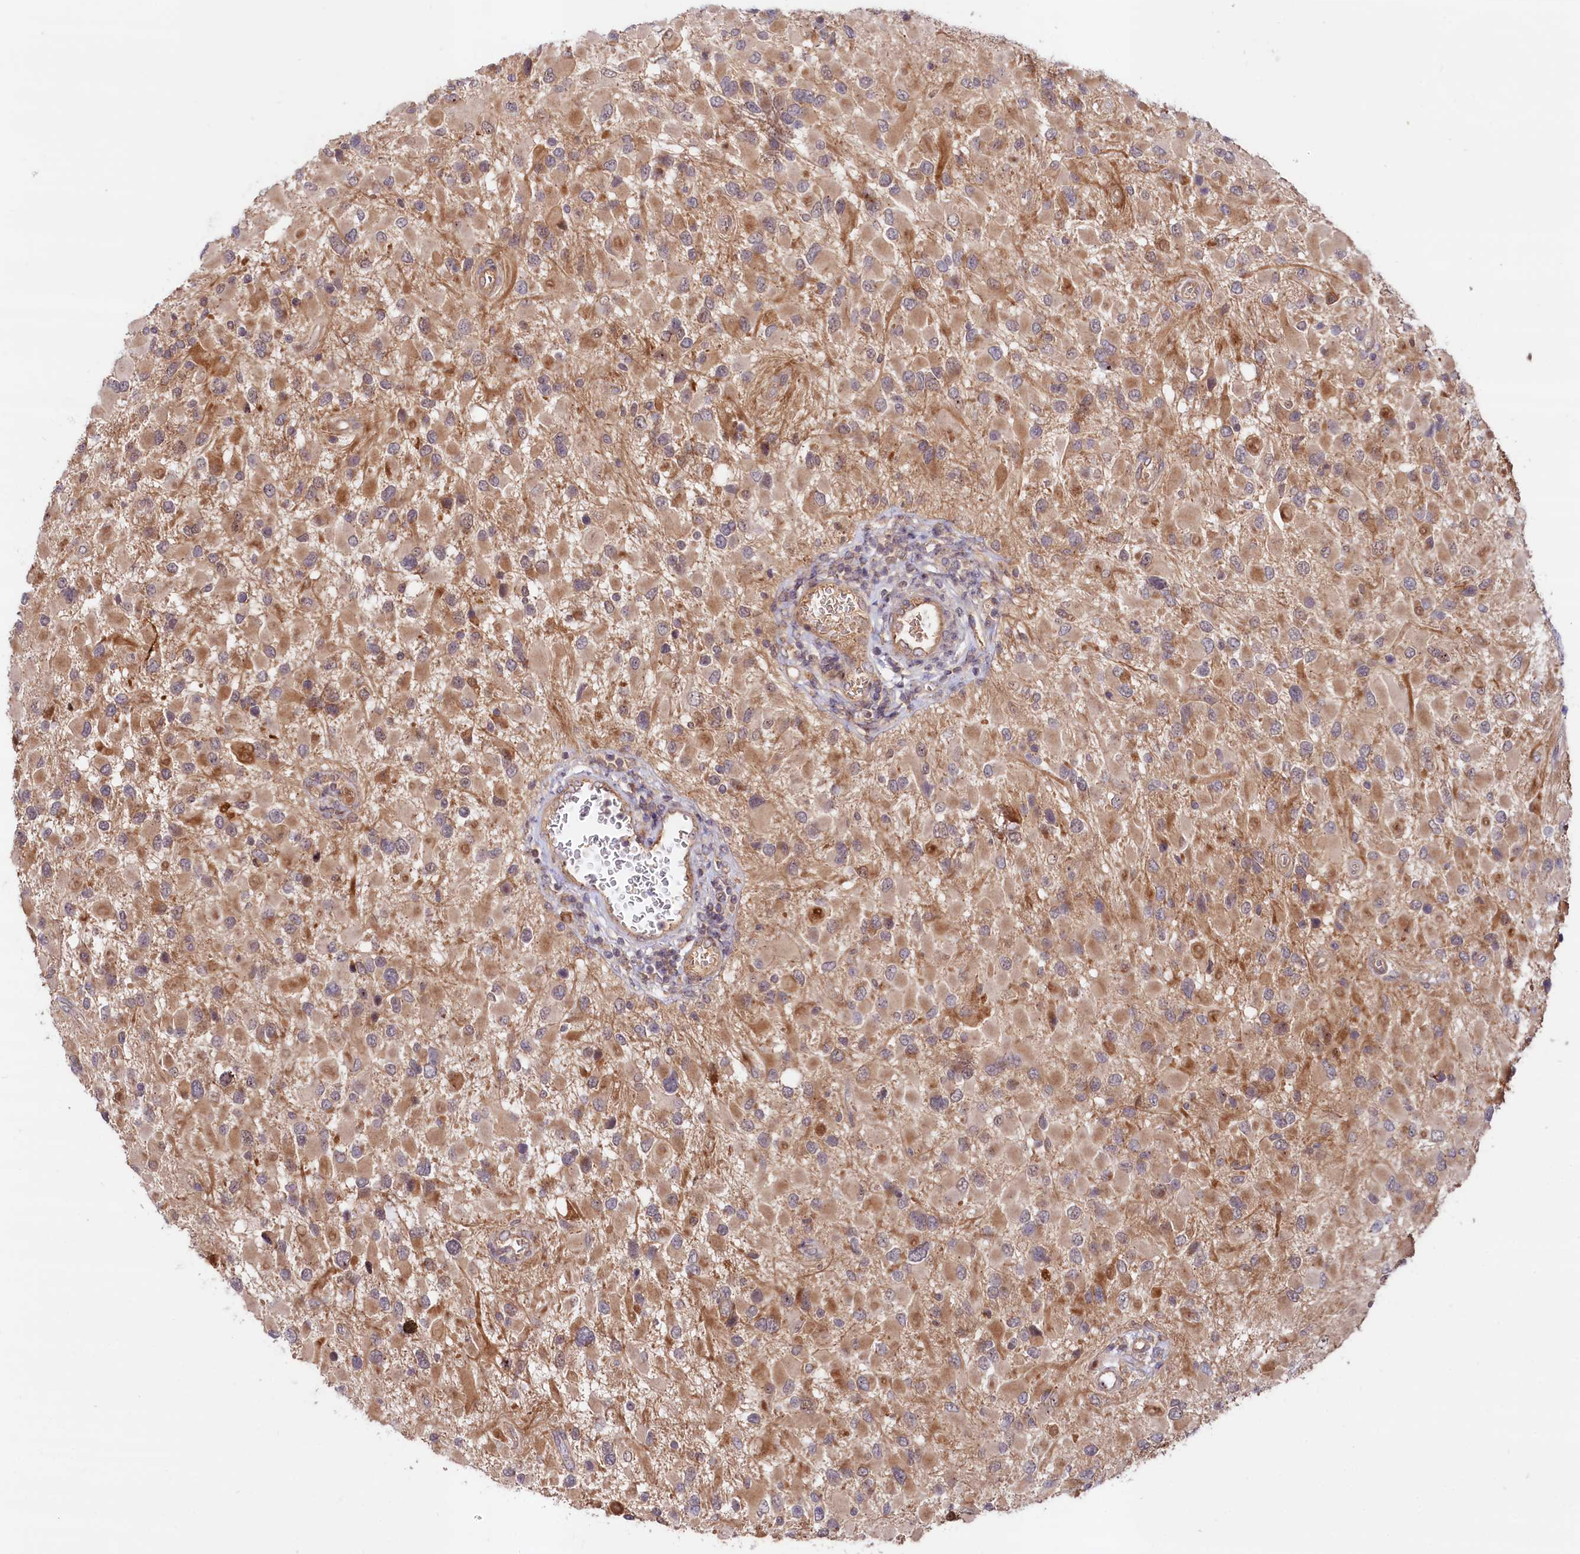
{"staining": {"intensity": "moderate", "quantity": ">75%", "location": "cytoplasmic/membranous"}, "tissue": "glioma", "cell_type": "Tumor cells", "image_type": "cancer", "snomed": [{"axis": "morphology", "description": "Glioma, malignant, High grade"}, {"axis": "topography", "description": "Brain"}], "caption": "The photomicrograph shows staining of glioma, revealing moderate cytoplasmic/membranous protein positivity (brown color) within tumor cells. The staining is performed using DAB (3,3'-diaminobenzidine) brown chromogen to label protein expression. The nuclei are counter-stained blue using hematoxylin.", "gene": "NEDD1", "patient": {"sex": "male", "age": 53}}